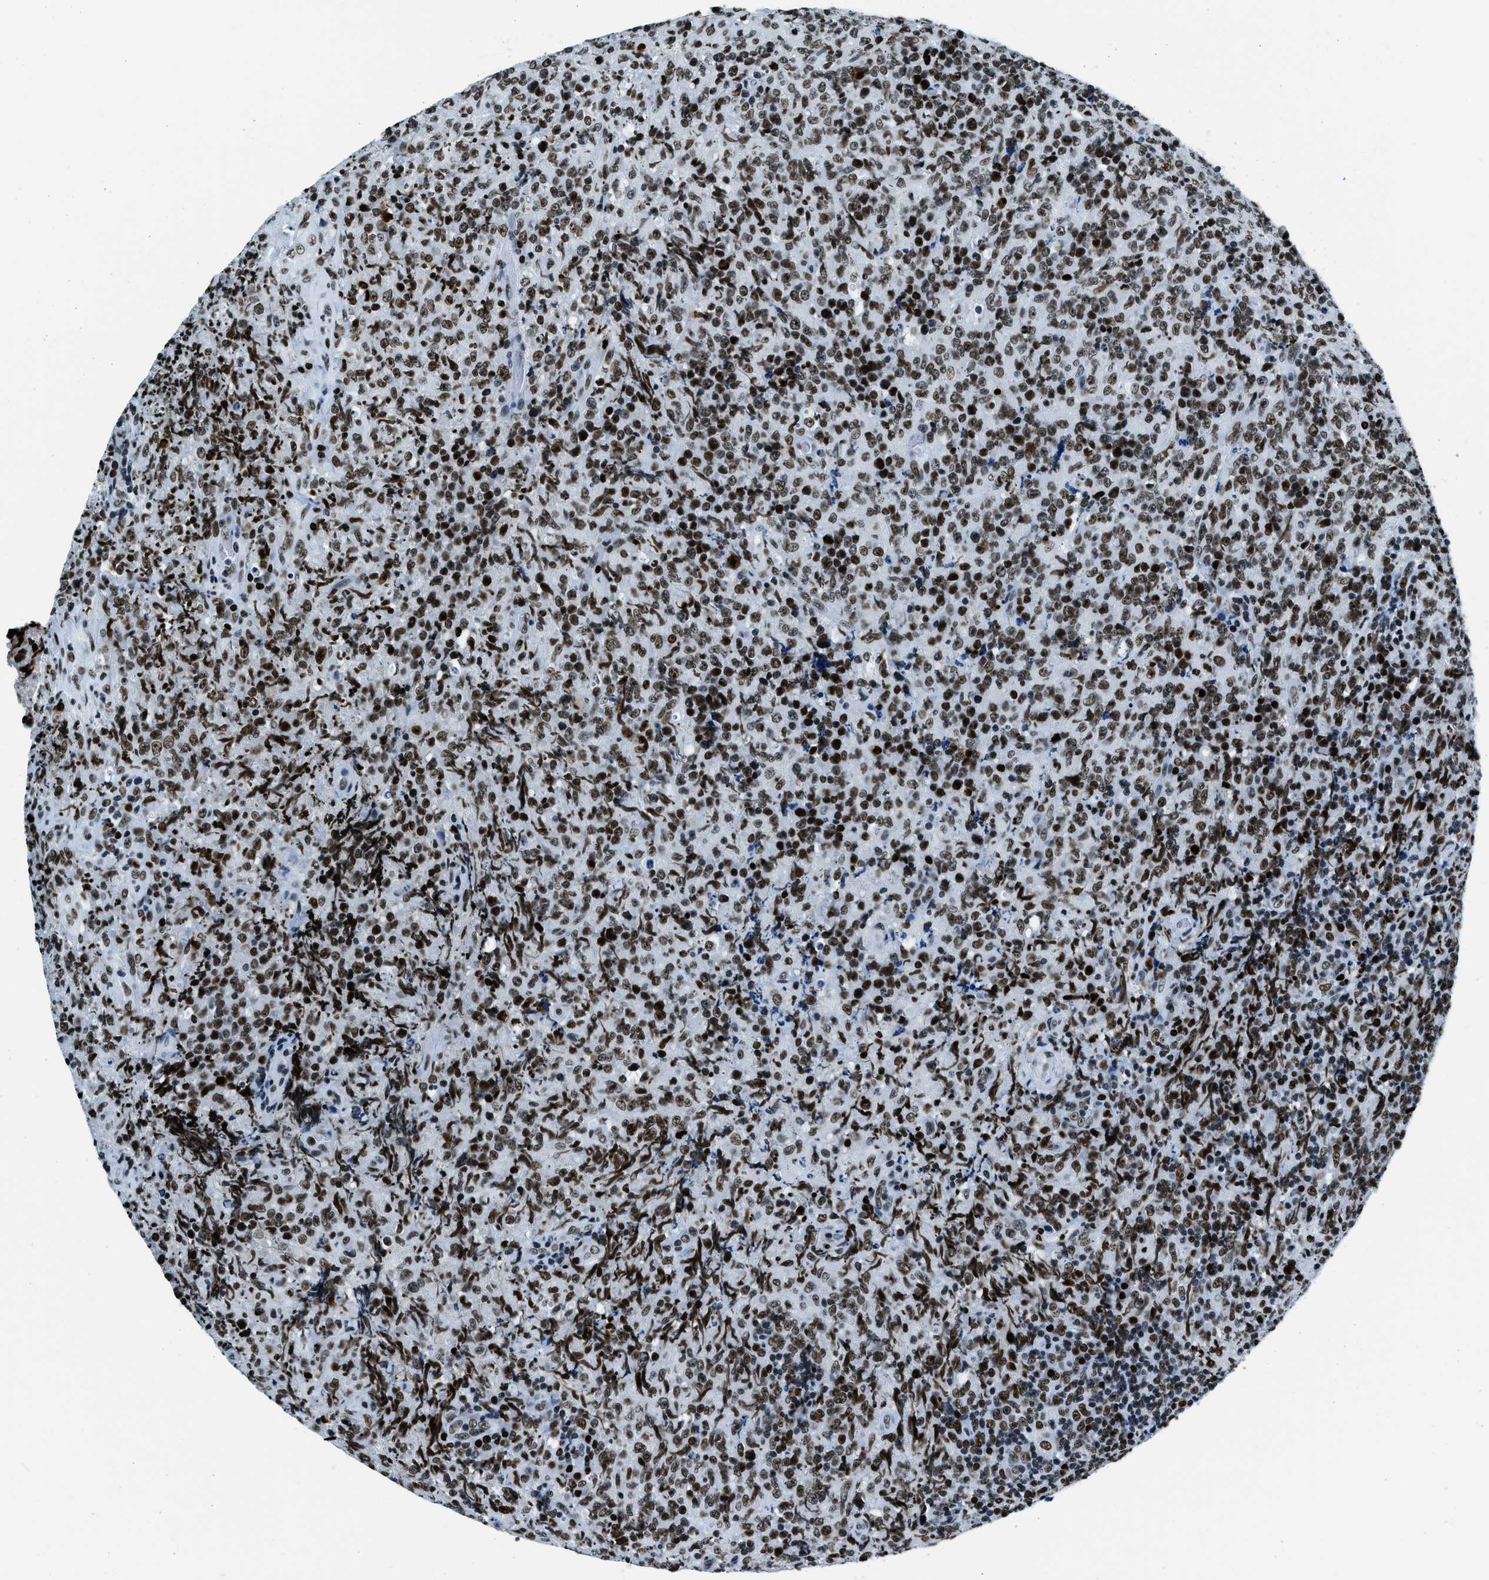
{"staining": {"intensity": "moderate", "quantity": ">75%", "location": "nuclear"}, "tissue": "lymphoma", "cell_type": "Tumor cells", "image_type": "cancer", "snomed": [{"axis": "morphology", "description": "Malignant lymphoma, non-Hodgkin's type, High grade"}, {"axis": "topography", "description": "Tonsil"}], "caption": "Immunohistochemistry (IHC) image of human high-grade malignant lymphoma, non-Hodgkin's type stained for a protein (brown), which reveals medium levels of moderate nuclear positivity in about >75% of tumor cells.", "gene": "TOP1", "patient": {"sex": "female", "age": 36}}